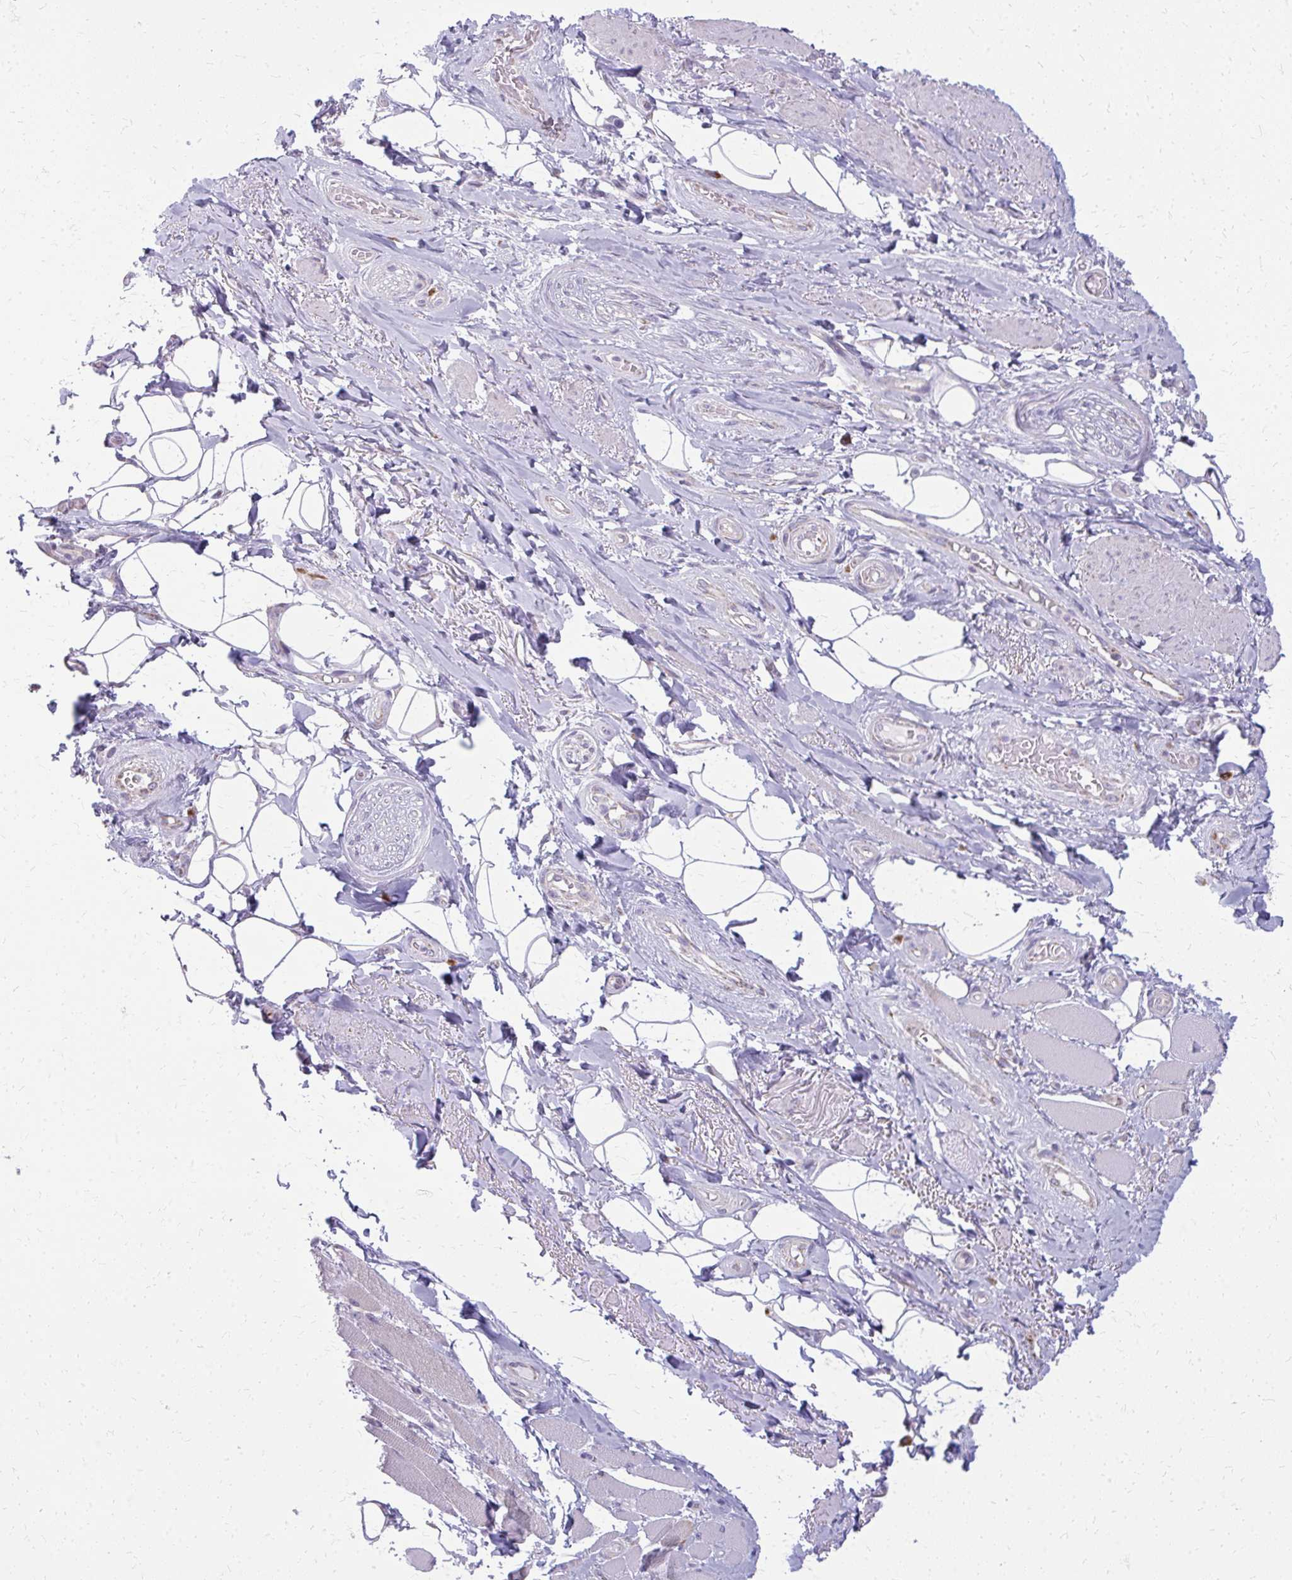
{"staining": {"intensity": "negative", "quantity": "none", "location": "none"}, "tissue": "adipose tissue", "cell_type": "Adipocytes", "image_type": "normal", "snomed": [{"axis": "morphology", "description": "Normal tissue, NOS"}, {"axis": "topography", "description": "Anal"}, {"axis": "topography", "description": "Peripheral nerve tissue"}], "caption": "An image of adipose tissue stained for a protein displays no brown staining in adipocytes. The staining was performed using DAB (3,3'-diaminobenzidine) to visualize the protein expression in brown, while the nuclei were stained in blue with hematoxylin (Magnification: 20x).", "gene": "IFIT1", "patient": {"sex": "male", "age": 53}}